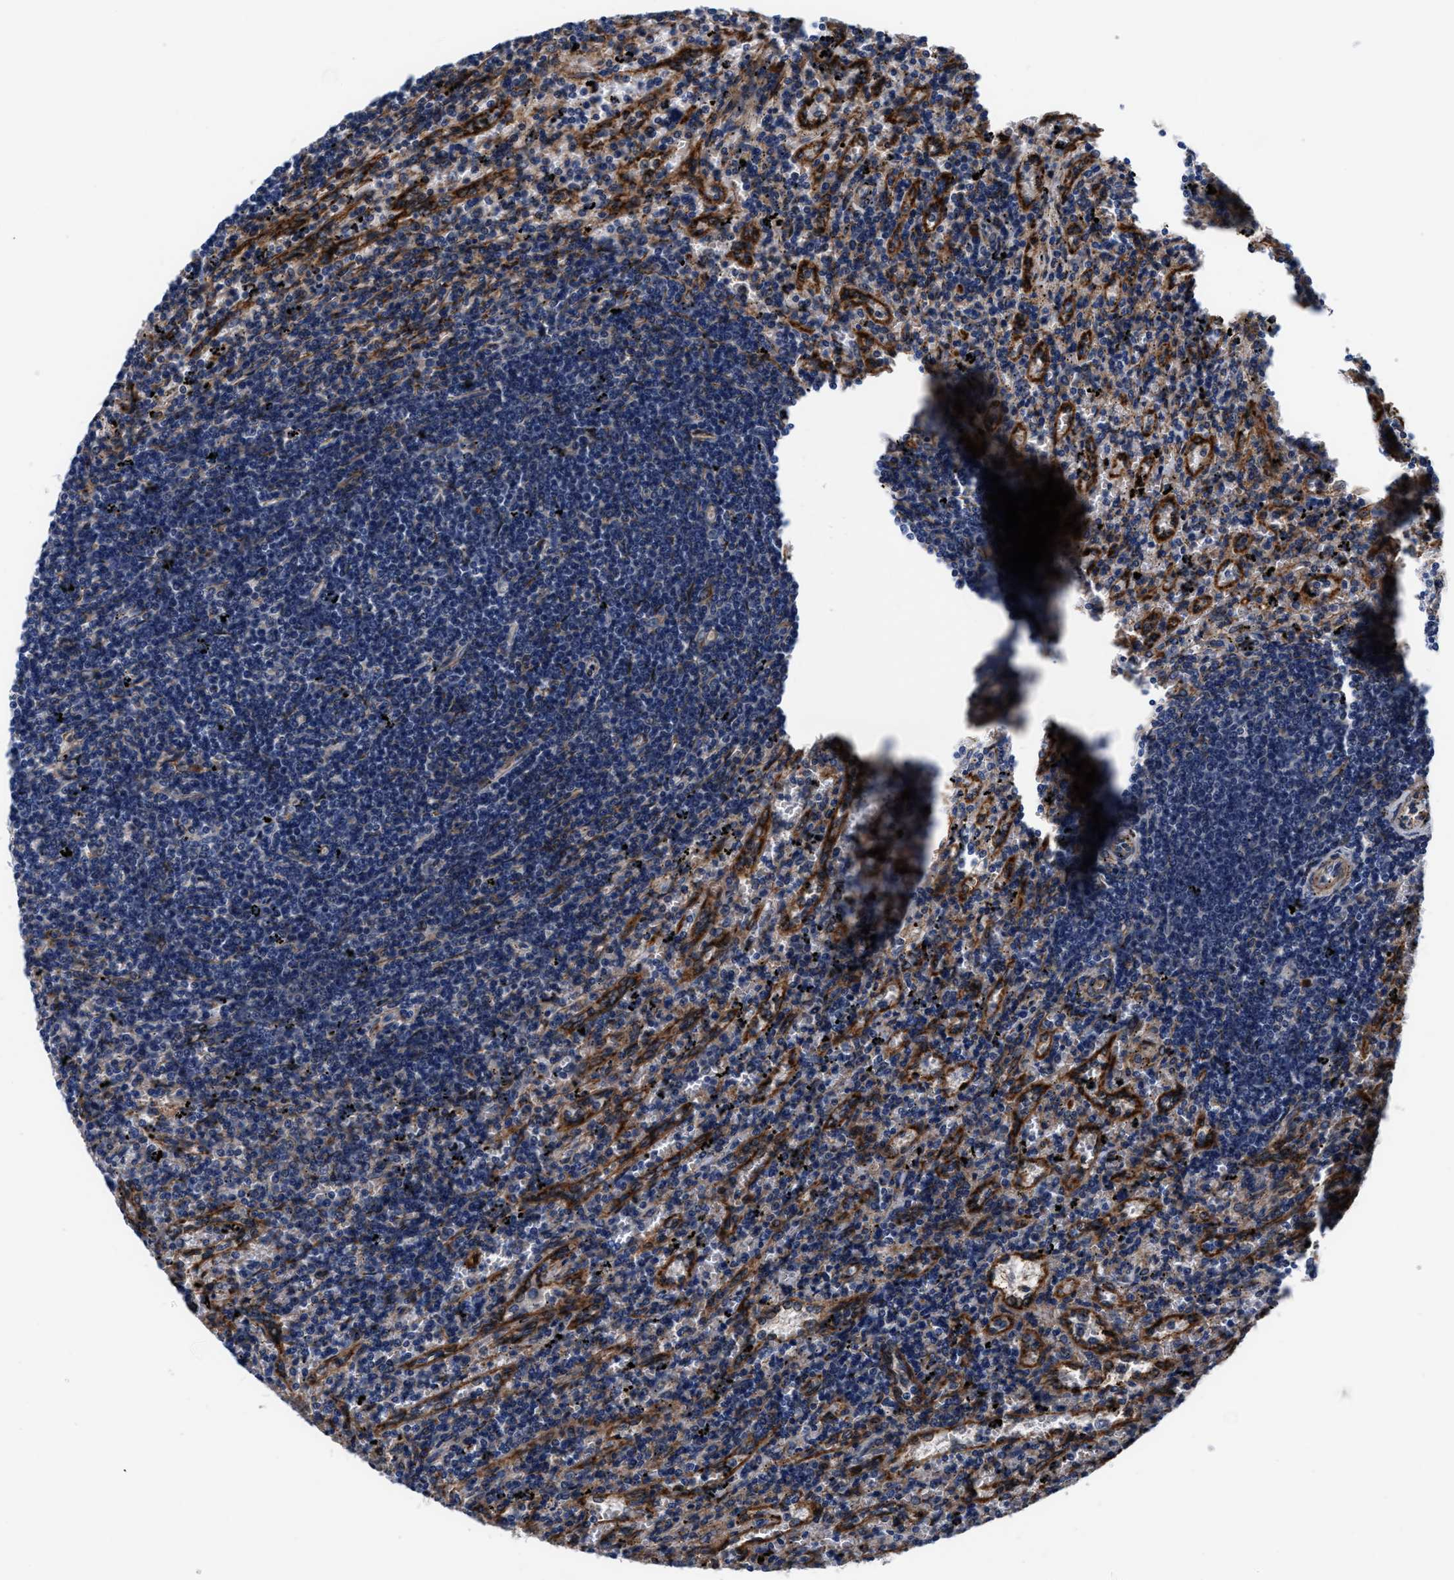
{"staining": {"intensity": "negative", "quantity": "none", "location": "none"}, "tissue": "lymphoma", "cell_type": "Tumor cells", "image_type": "cancer", "snomed": [{"axis": "morphology", "description": "Malignant lymphoma, non-Hodgkin's type, Low grade"}, {"axis": "topography", "description": "Spleen"}], "caption": "High power microscopy photomicrograph of an immunohistochemistry (IHC) photomicrograph of lymphoma, revealing no significant positivity in tumor cells. (DAB (3,3'-diaminobenzidine) immunohistochemistry (IHC), high magnification).", "gene": "SLC12A2", "patient": {"sex": "male", "age": 76}}